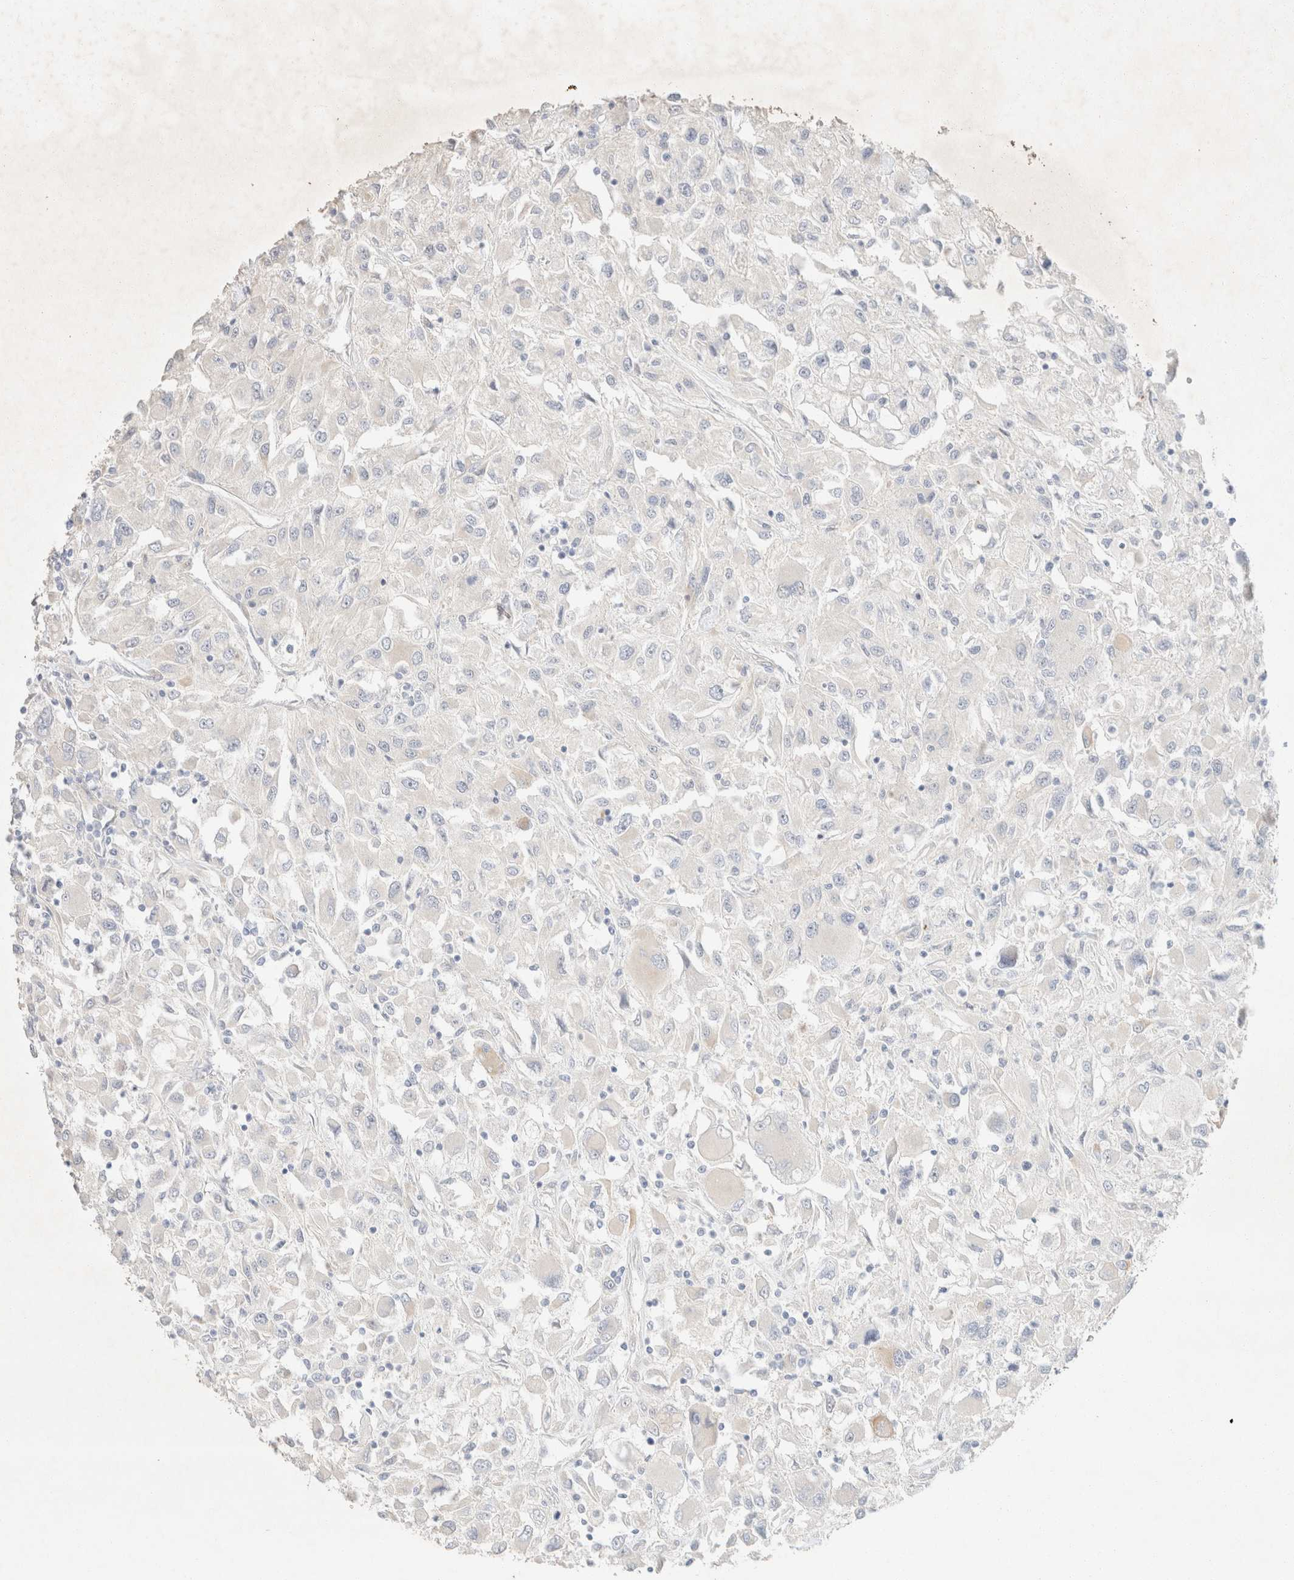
{"staining": {"intensity": "negative", "quantity": "none", "location": "none"}, "tissue": "renal cancer", "cell_type": "Tumor cells", "image_type": "cancer", "snomed": [{"axis": "morphology", "description": "Adenocarcinoma, NOS"}, {"axis": "topography", "description": "Kidney"}], "caption": "Immunohistochemistry (IHC) image of neoplastic tissue: adenocarcinoma (renal) stained with DAB displays no significant protein expression in tumor cells.", "gene": "CSNK1E", "patient": {"sex": "female", "age": 52}}